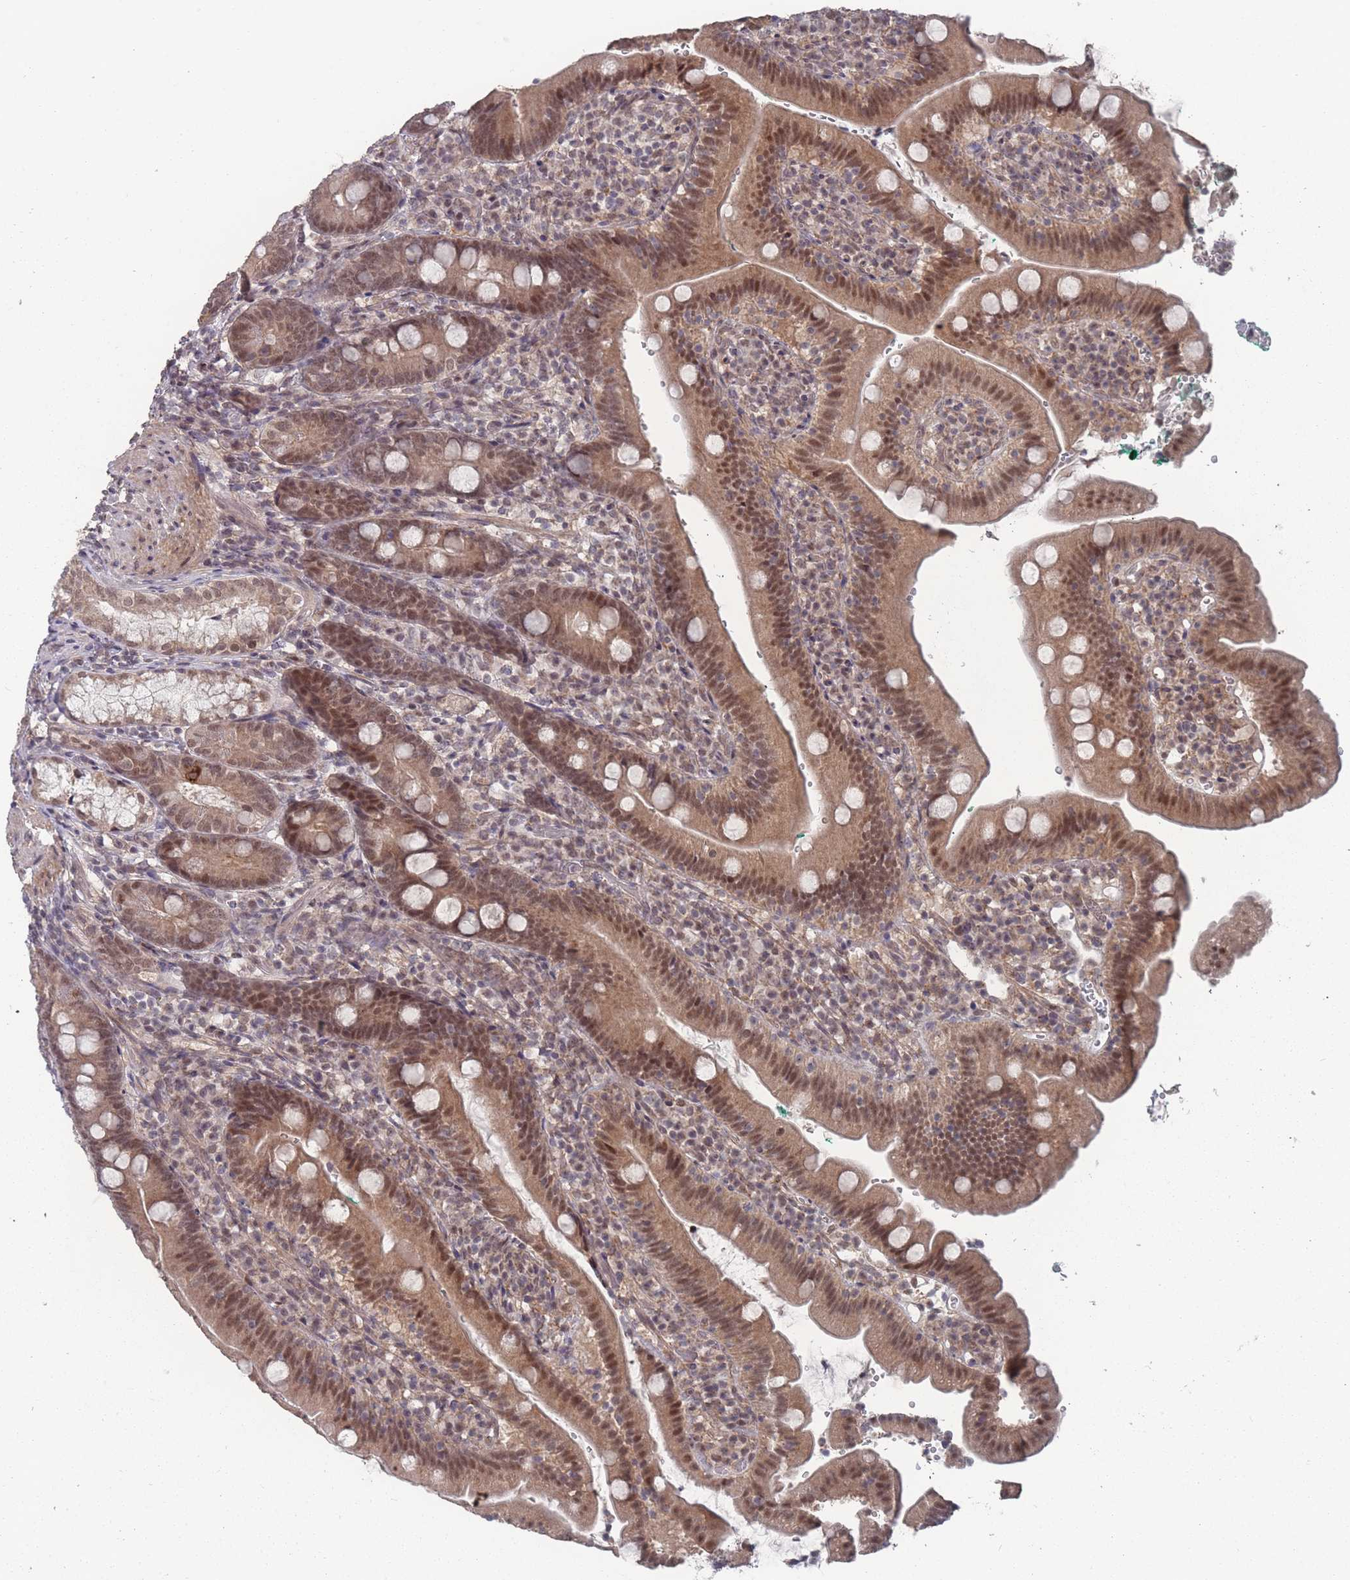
{"staining": {"intensity": "moderate", "quantity": ">75%", "location": "cytoplasmic/membranous,nuclear"}, "tissue": "duodenum", "cell_type": "Glandular cells", "image_type": "normal", "snomed": [{"axis": "morphology", "description": "Normal tissue, NOS"}, {"axis": "topography", "description": "Duodenum"}], "caption": "Approximately >75% of glandular cells in benign human duodenum reveal moderate cytoplasmic/membranous,nuclear protein expression as visualized by brown immunohistochemical staining.", "gene": "CNTRL", "patient": {"sex": "female", "age": 67}}